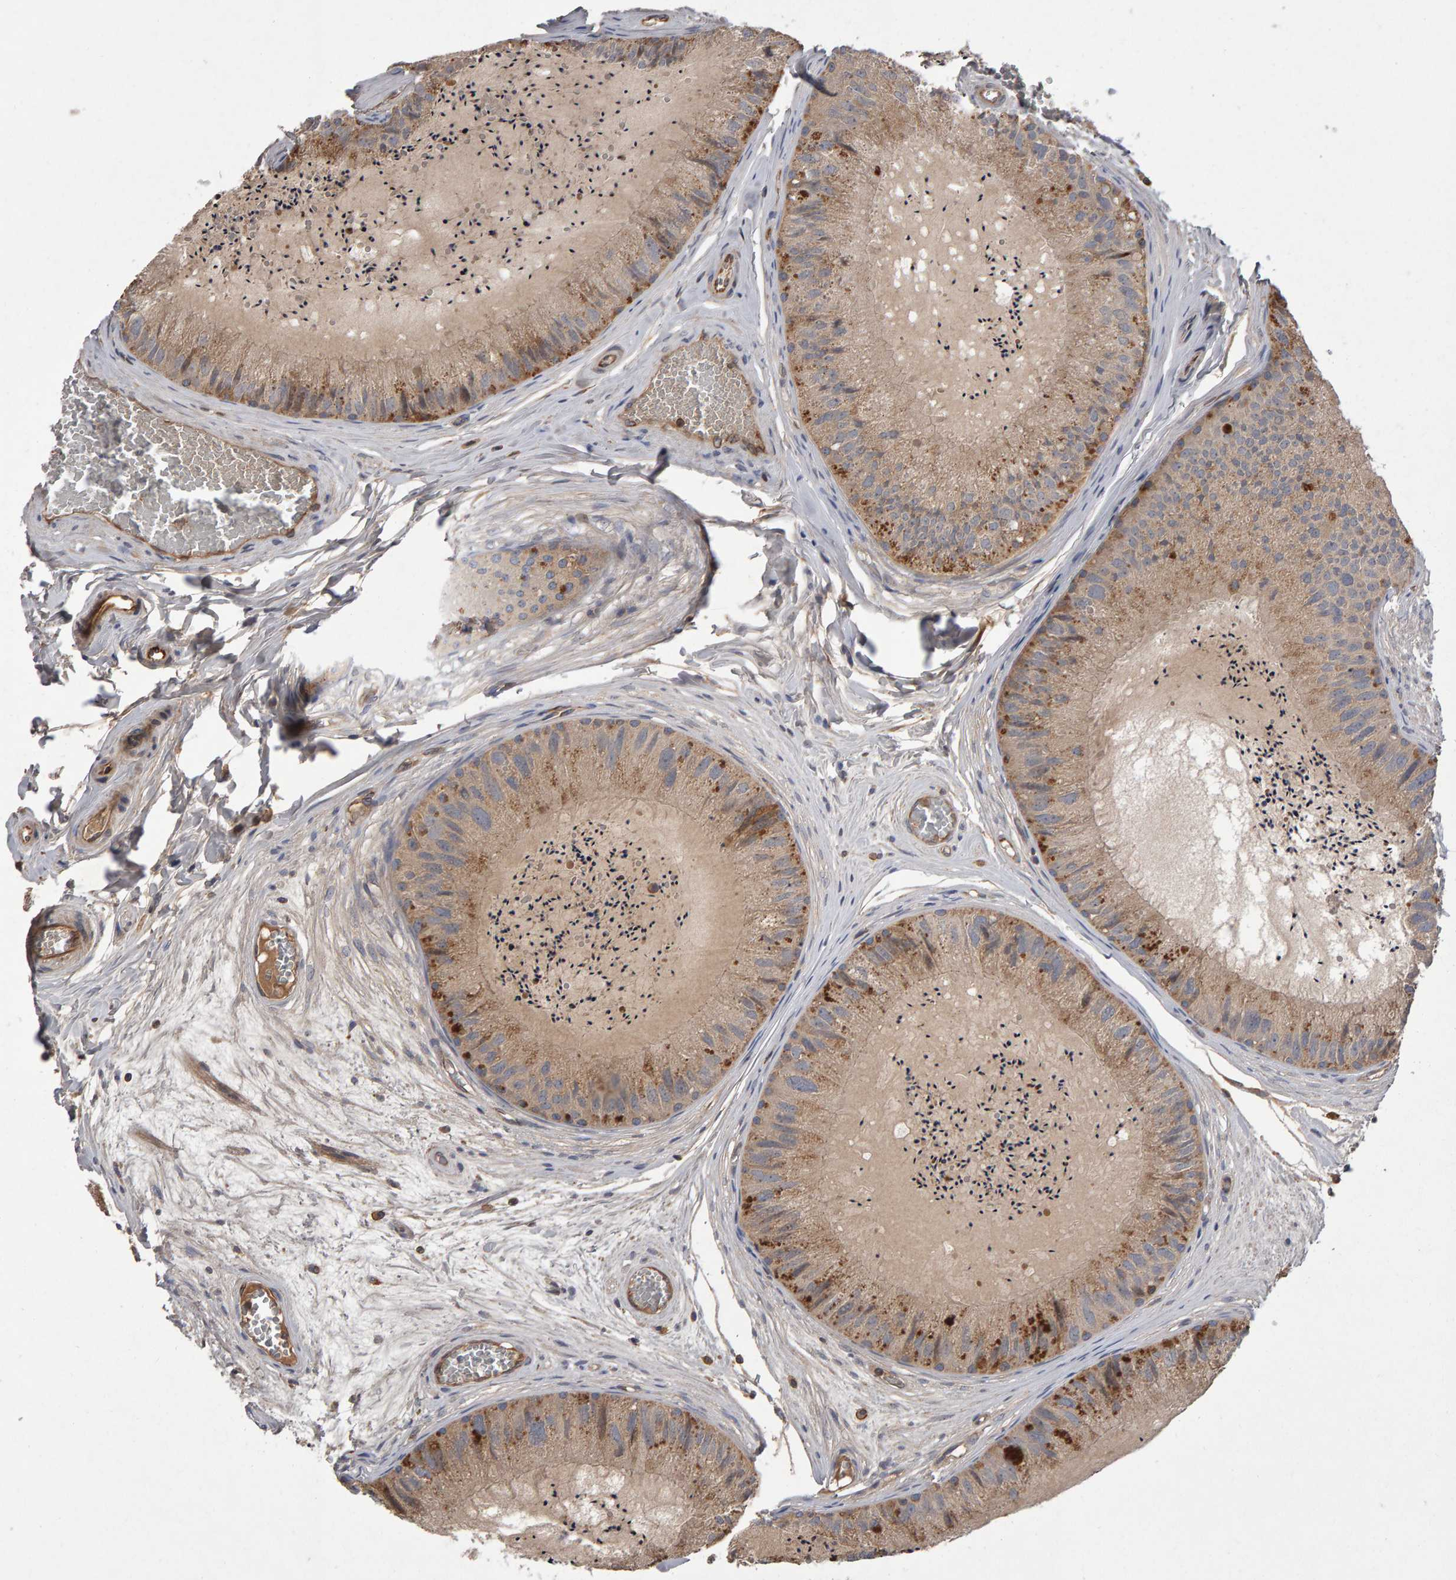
{"staining": {"intensity": "strong", "quantity": ">75%", "location": "cytoplasmic/membranous"}, "tissue": "epididymis", "cell_type": "Glandular cells", "image_type": "normal", "snomed": [{"axis": "morphology", "description": "Normal tissue, NOS"}, {"axis": "topography", "description": "Epididymis"}], "caption": "Immunohistochemistry (IHC) of benign human epididymis displays high levels of strong cytoplasmic/membranous positivity in approximately >75% of glandular cells.", "gene": "PGS1", "patient": {"sex": "male", "age": 31}}